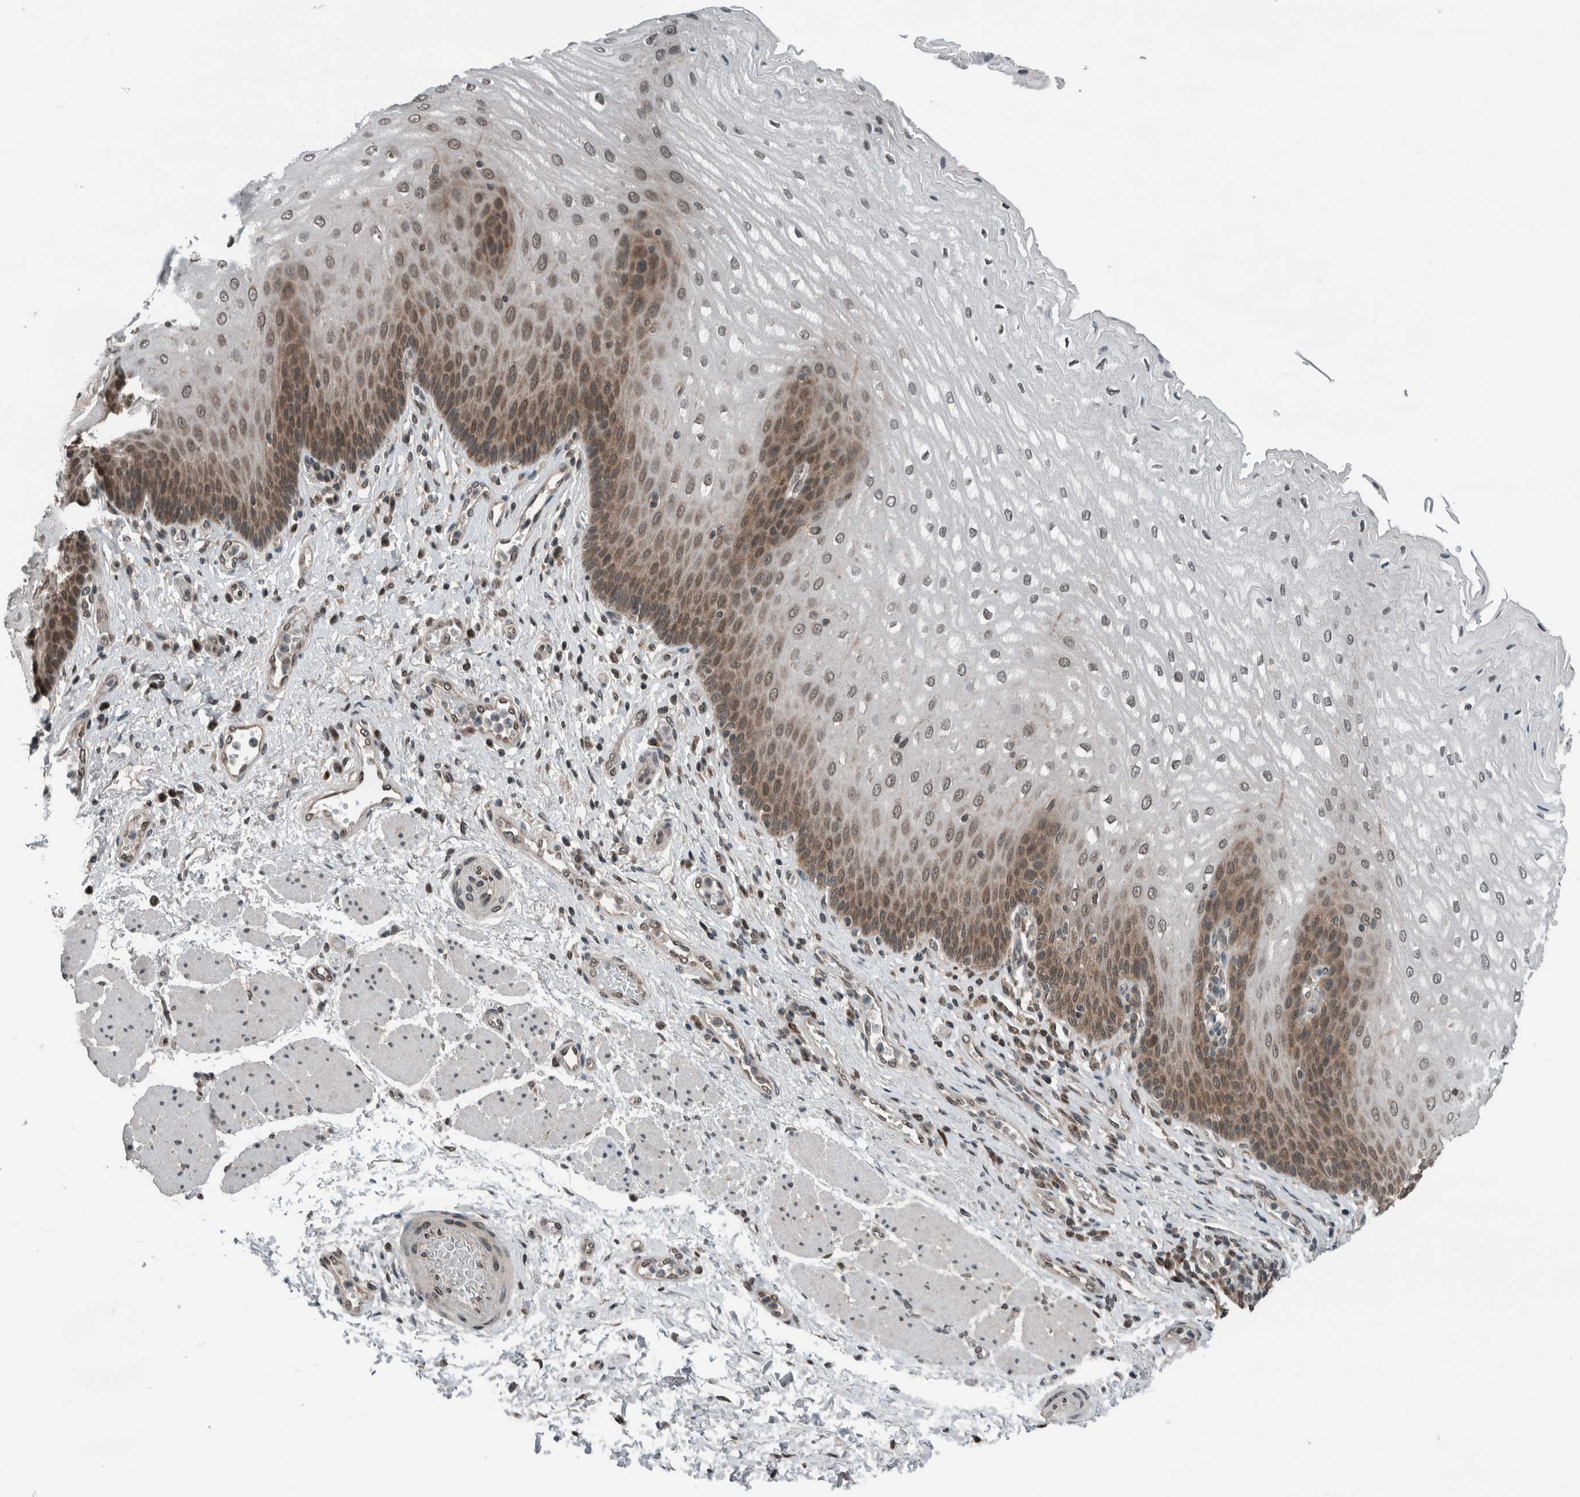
{"staining": {"intensity": "moderate", "quantity": ">75%", "location": "cytoplasmic/membranous,nuclear"}, "tissue": "esophagus", "cell_type": "Squamous epithelial cells", "image_type": "normal", "snomed": [{"axis": "morphology", "description": "Normal tissue, NOS"}, {"axis": "topography", "description": "Esophagus"}], "caption": "DAB immunohistochemical staining of normal human esophagus exhibits moderate cytoplasmic/membranous,nuclear protein positivity in about >75% of squamous epithelial cells. Using DAB (3,3'-diaminobenzidine) (brown) and hematoxylin (blue) stains, captured at high magnification using brightfield microscopy.", "gene": "SPAG7", "patient": {"sex": "male", "age": 54}}